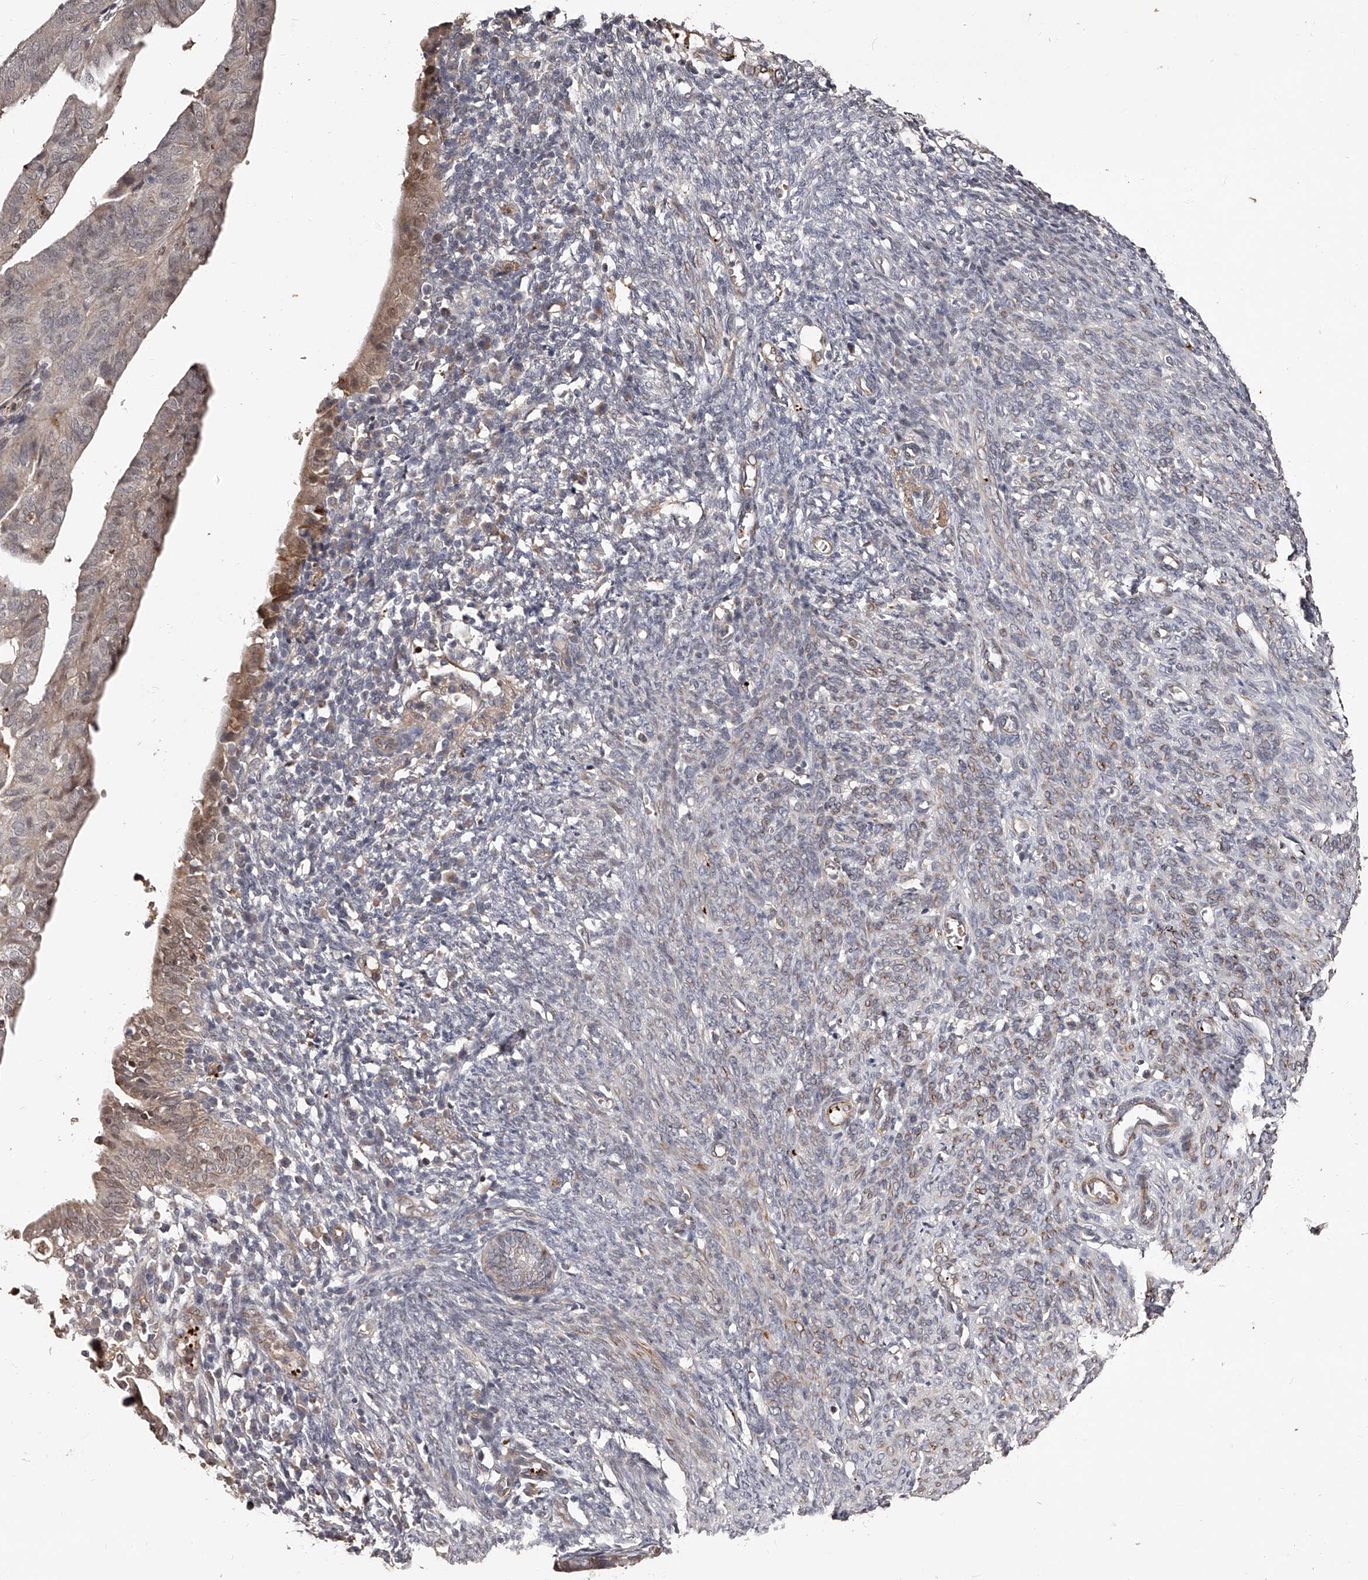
{"staining": {"intensity": "weak", "quantity": "25%-75%", "location": "cytoplasmic/membranous"}, "tissue": "endometrial cancer", "cell_type": "Tumor cells", "image_type": "cancer", "snomed": [{"axis": "morphology", "description": "Adenocarcinoma, NOS"}, {"axis": "topography", "description": "Uterus"}], "caption": "Immunohistochemical staining of human endometrial cancer (adenocarcinoma) demonstrates weak cytoplasmic/membranous protein expression in about 25%-75% of tumor cells.", "gene": "URGCP", "patient": {"sex": "female", "age": 77}}